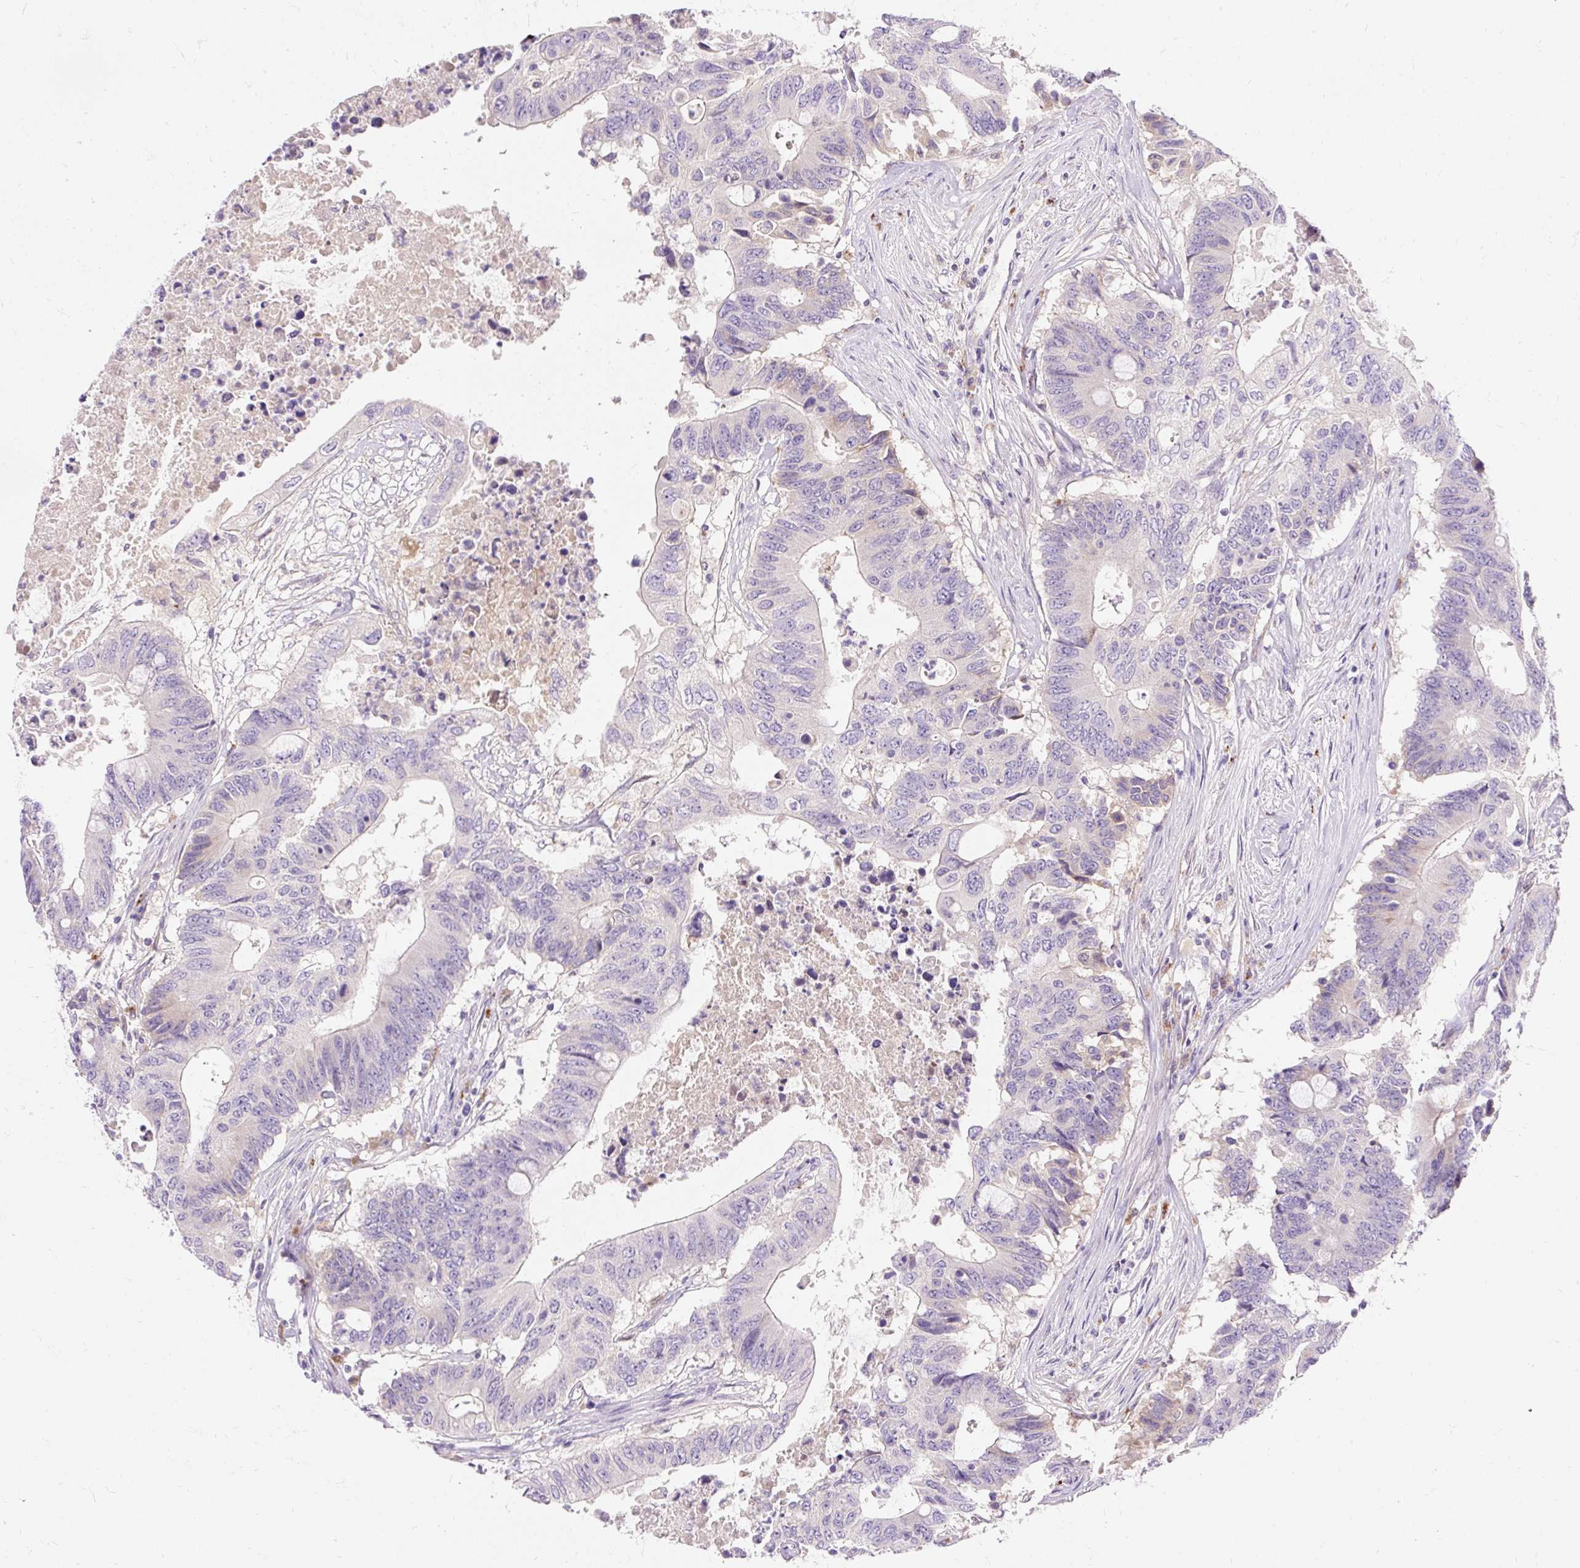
{"staining": {"intensity": "negative", "quantity": "none", "location": "none"}, "tissue": "colorectal cancer", "cell_type": "Tumor cells", "image_type": "cancer", "snomed": [{"axis": "morphology", "description": "Adenocarcinoma, NOS"}, {"axis": "topography", "description": "Colon"}], "caption": "An immunohistochemistry histopathology image of colorectal cancer is shown. There is no staining in tumor cells of colorectal cancer.", "gene": "TMEM150C", "patient": {"sex": "male", "age": 71}}